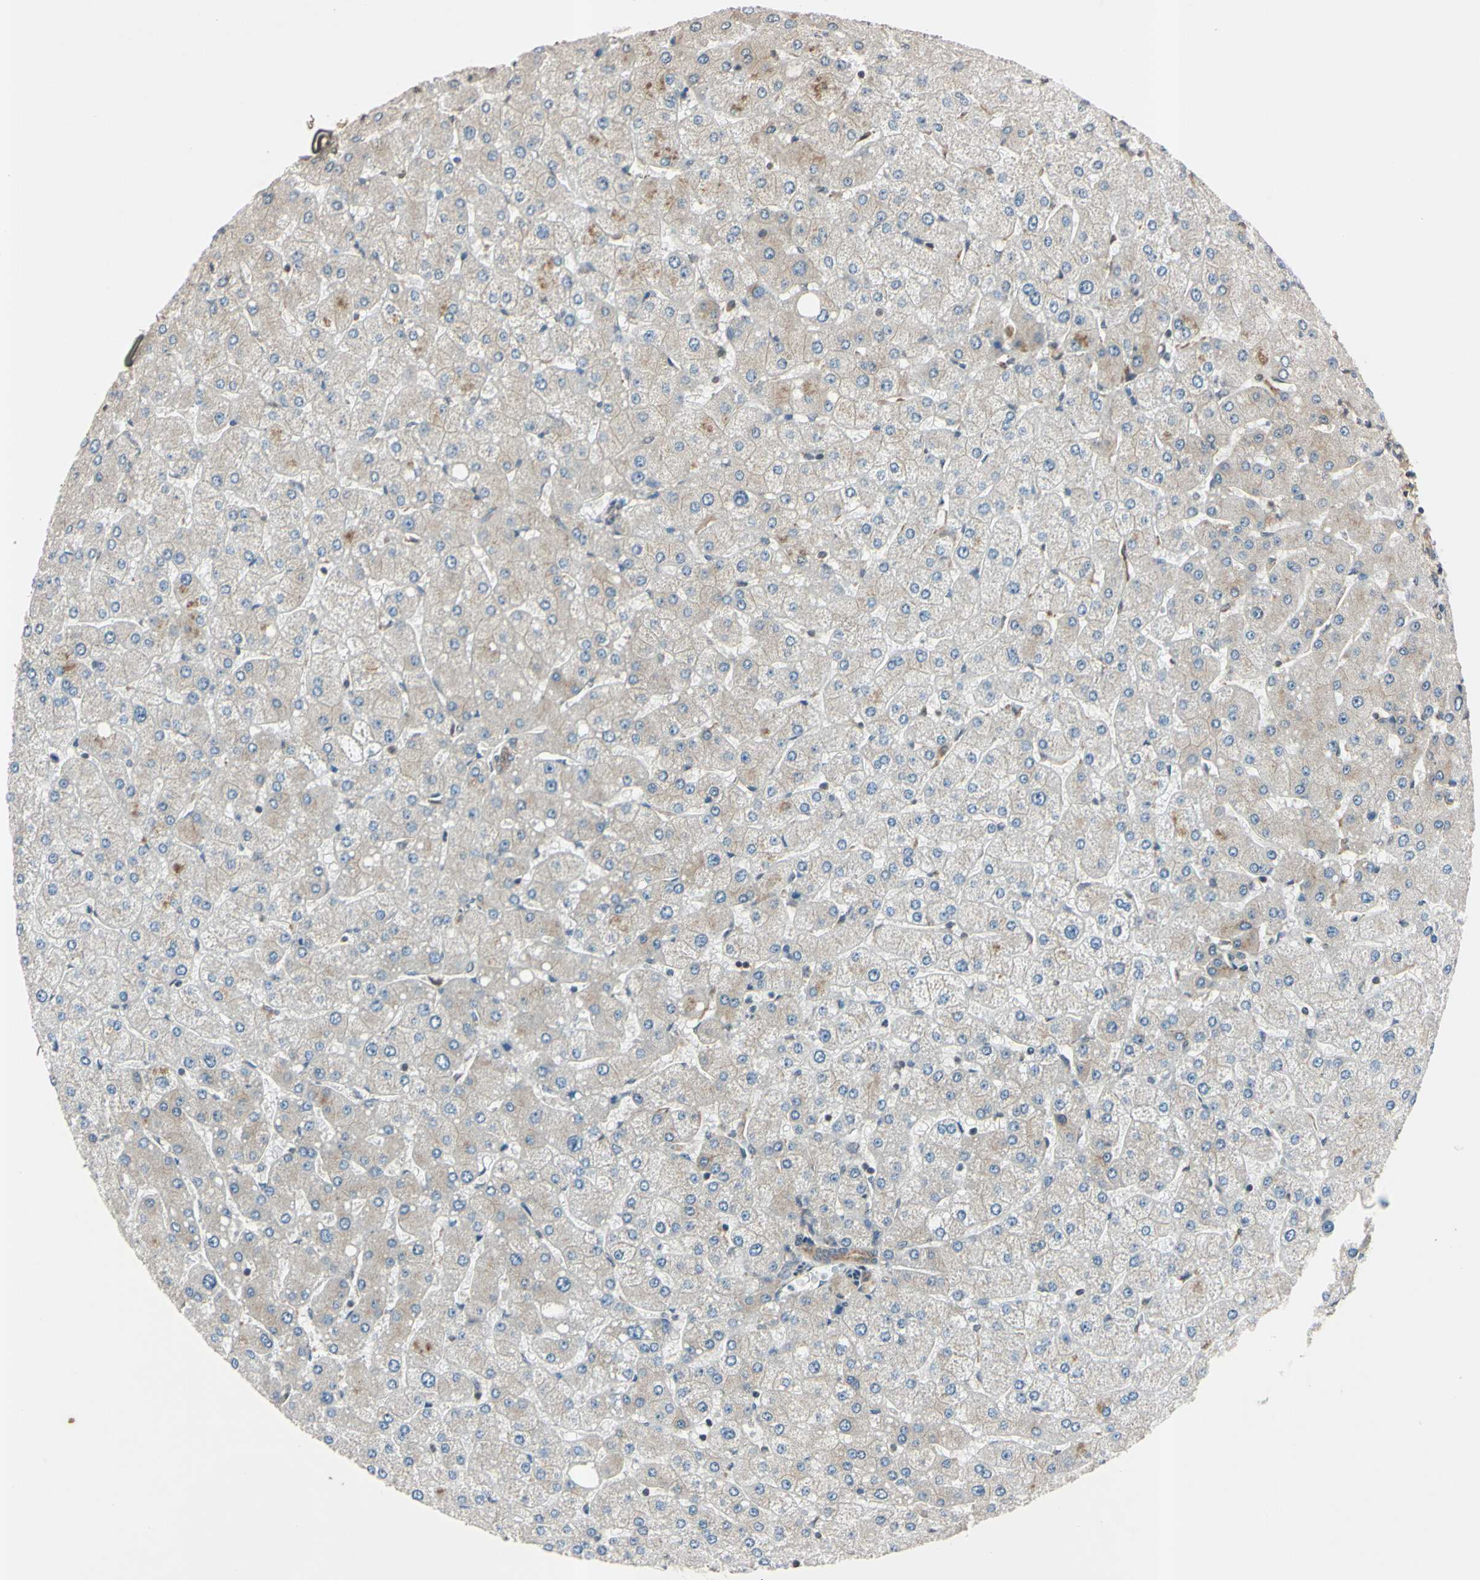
{"staining": {"intensity": "weak", "quantity": "<25%", "location": "cytoplasmic/membranous"}, "tissue": "liver", "cell_type": "Cholangiocytes", "image_type": "normal", "snomed": [{"axis": "morphology", "description": "Normal tissue, NOS"}, {"axis": "topography", "description": "Liver"}], "caption": "High magnification brightfield microscopy of benign liver stained with DAB (3,3'-diaminobenzidine) (brown) and counterstained with hematoxylin (blue): cholangiocytes show no significant expression.", "gene": "EPN1", "patient": {"sex": "male", "age": 55}}